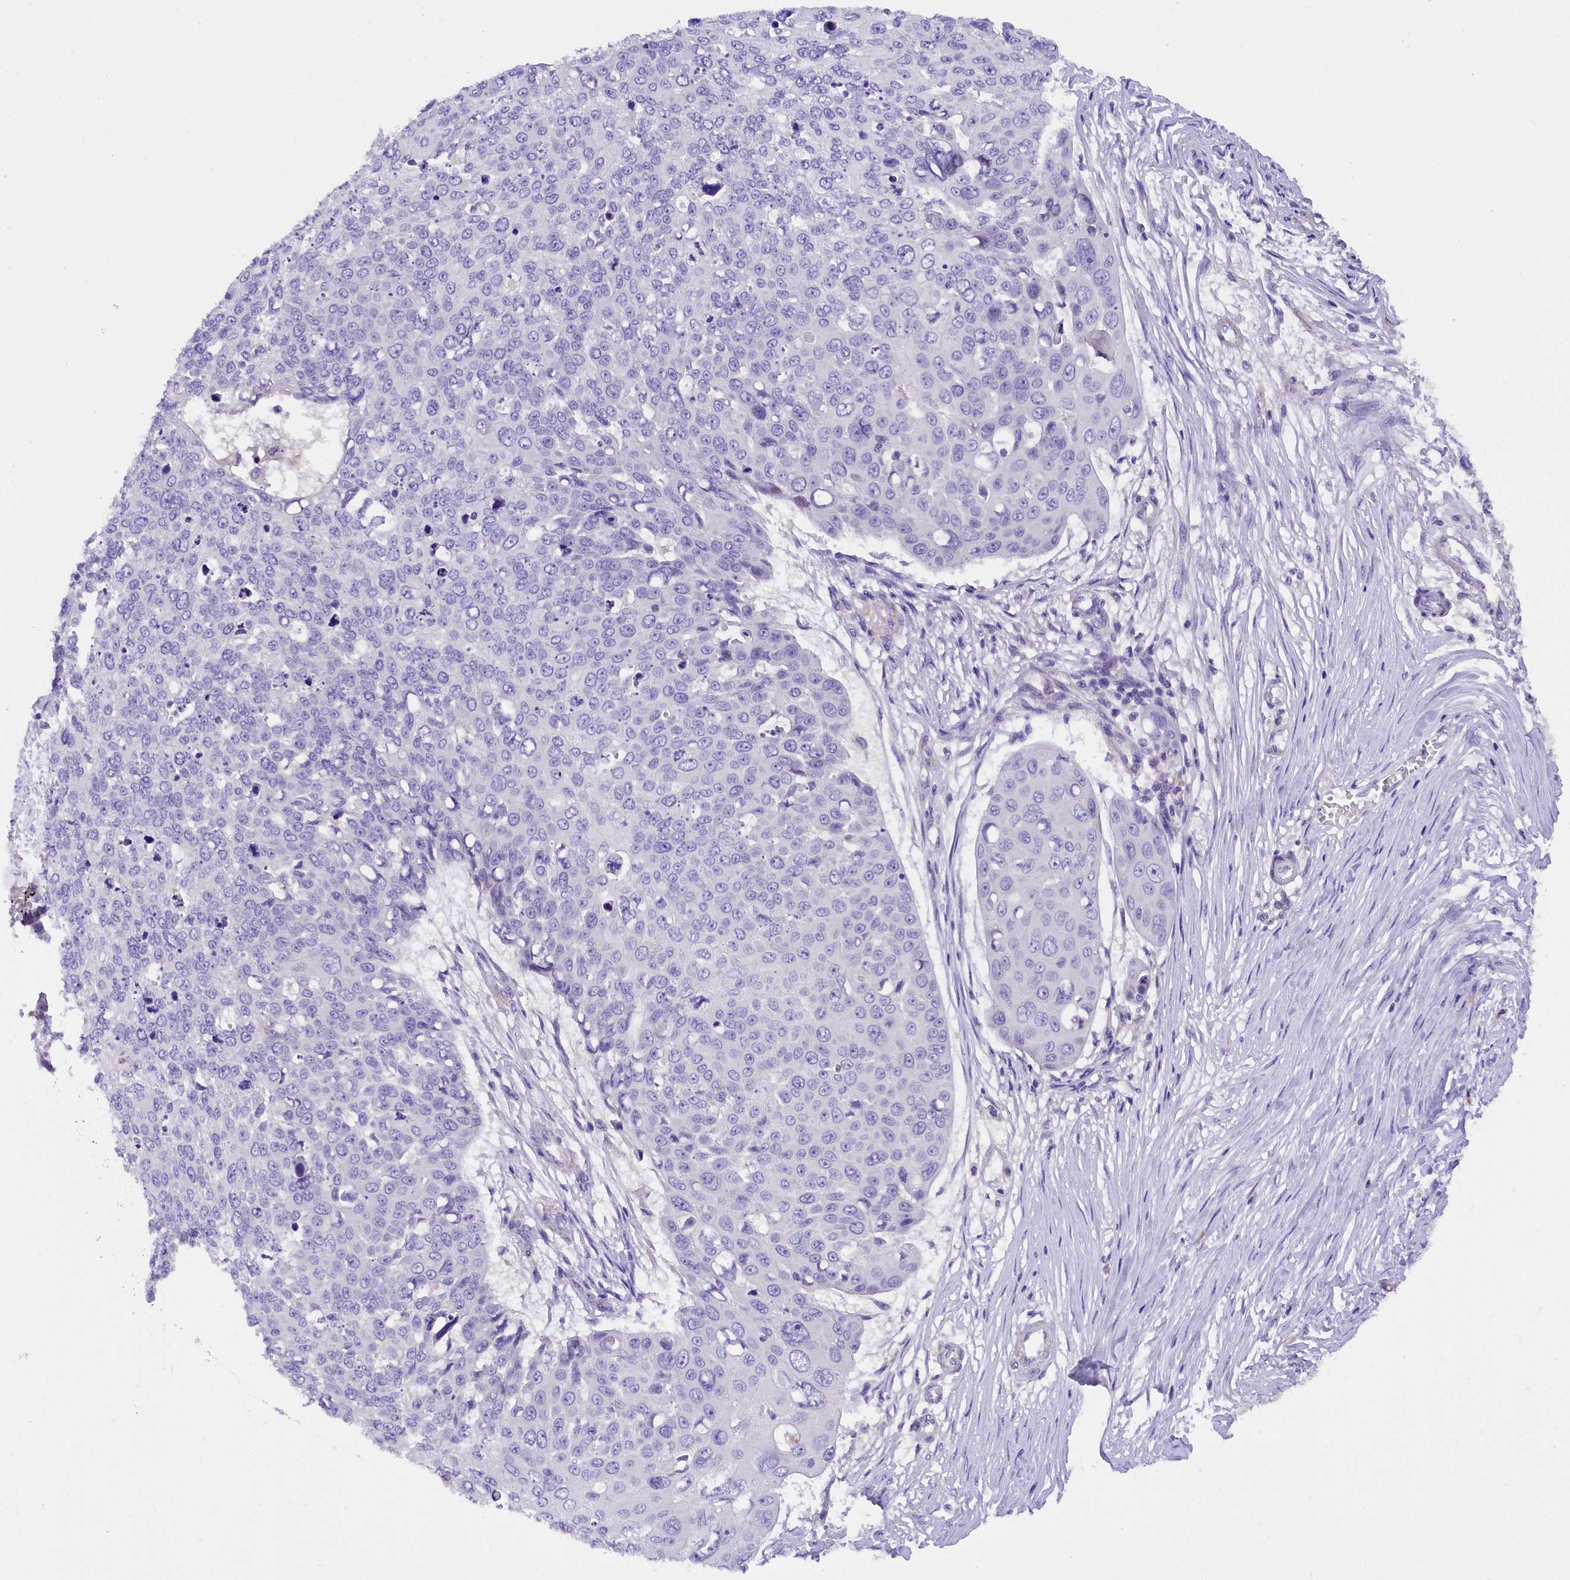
{"staining": {"intensity": "negative", "quantity": "none", "location": "none"}, "tissue": "skin cancer", "cell_type": "Tumor cells", "image_type": "cancer", "snomed": [{"axis": "morphology", "description": "Squamous cell carcinoma, NOS"}, {"axis": "topography", "description": "Skin"}], "caption": "Skin cancer (squamous cell carcinoma) was stained to show a protein in brown. There is no significant positivity in tumor cells. (Stains: DAB (3,3'-diaminobenzidine) immunohistochemistry with hematoxylin counter stain, Microscopy: brightfield microscopy at high magnification).", "gene": "AP3B2", "patient": {"sex": "male", "age": 71}}